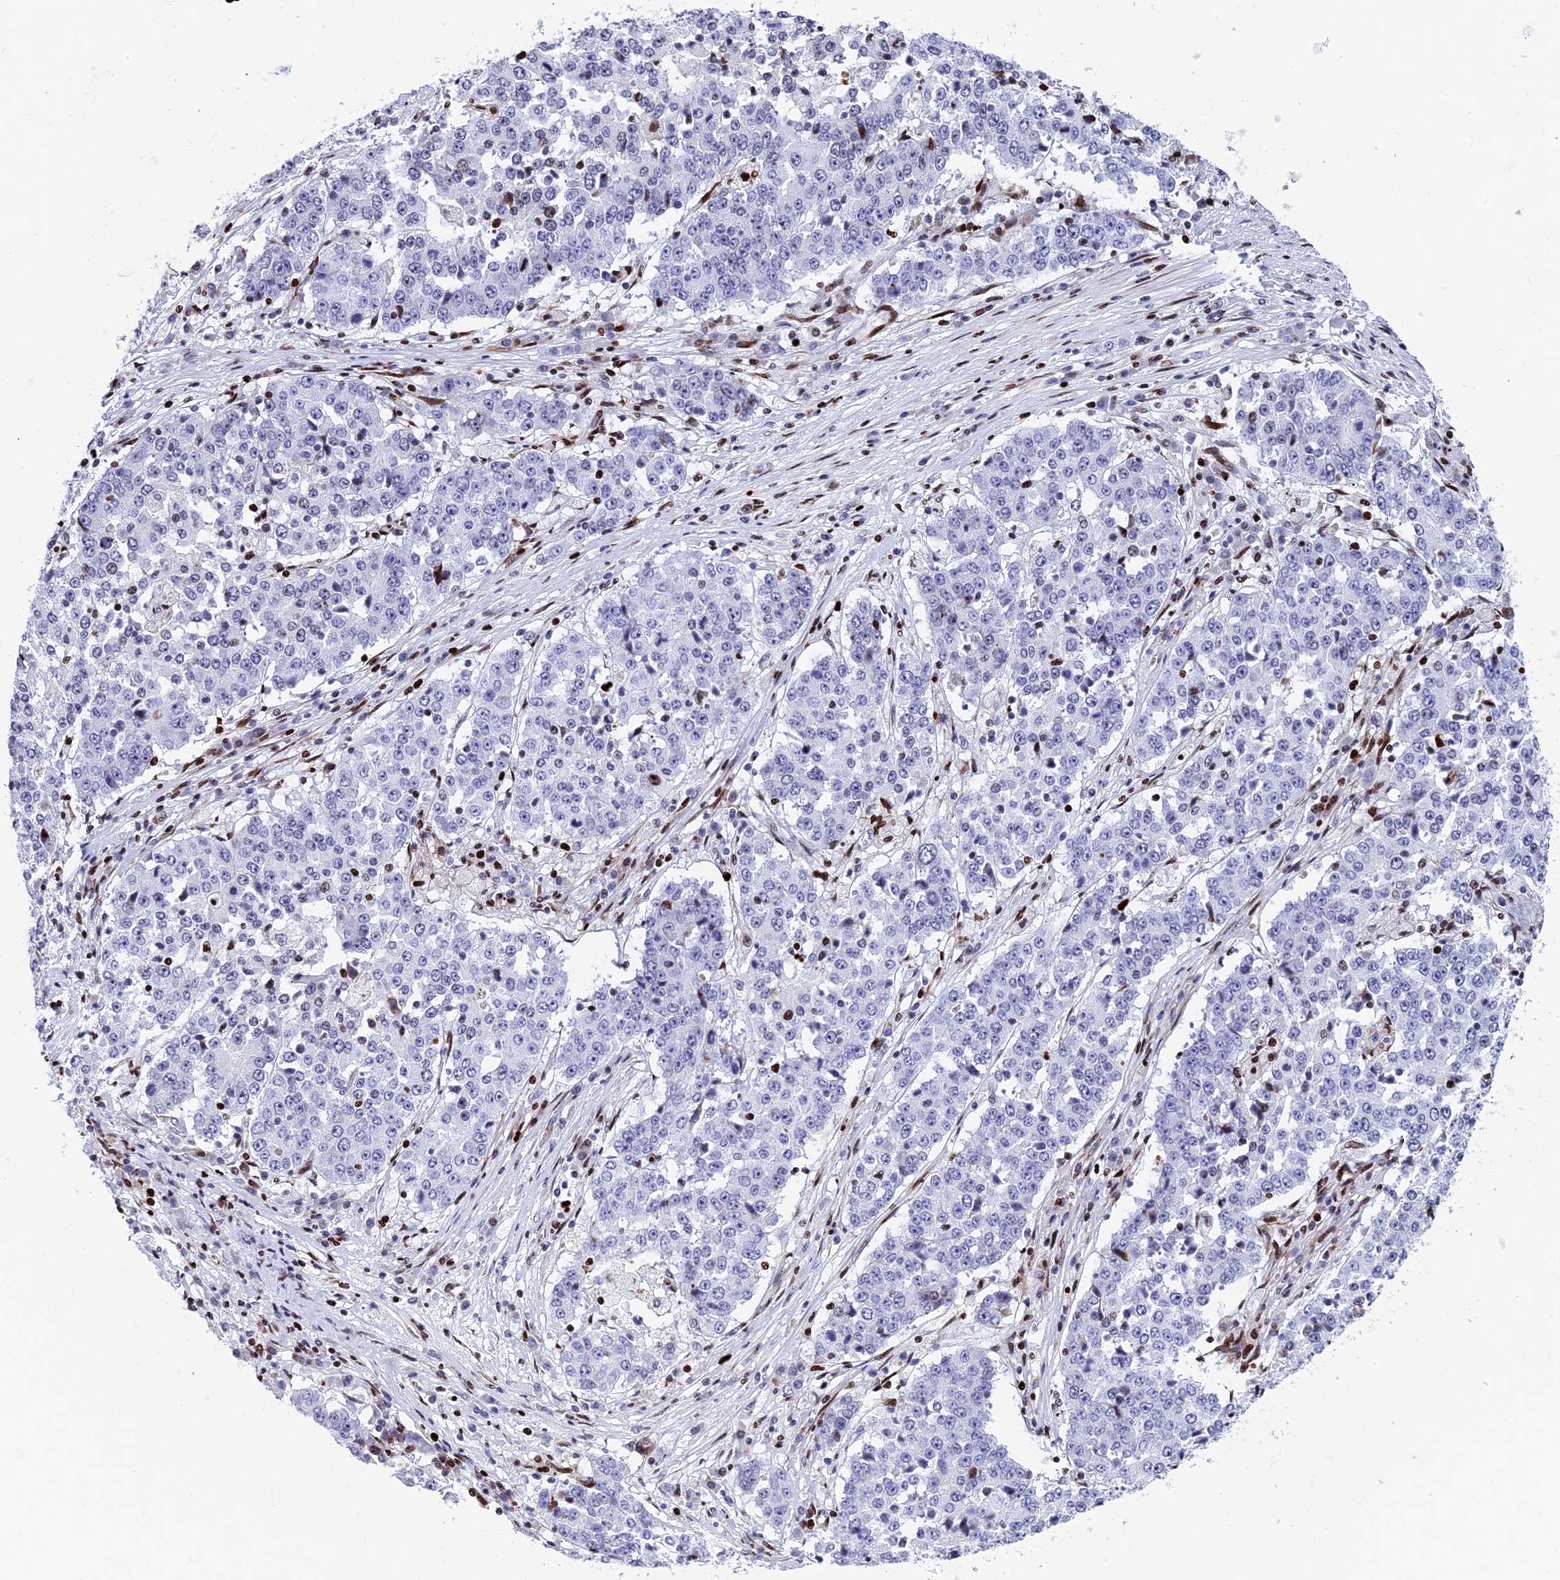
{"staining": {"intensity": "negative", "quantity": "none", "location": "none"}, "tissue": "stomach cancer", "cell_type": "Tumor cells", "image_type": "cancer", "snomed": [{"axis": "morphology", "description": "Adenocarcinoma, NOS"}, {"axis": "topography", "description": "Stomach"}], "caption": "Tumor cells are negative for brown protein staining in stomach adenocarcinoma. The staining is performed using DAB (3,3'-diaminobenzidine) brown chromogen with nuclei counter-stained in using hematoxylin.", "gene": "BTBD3", "patient": {"sex": "male", "age": 59}}